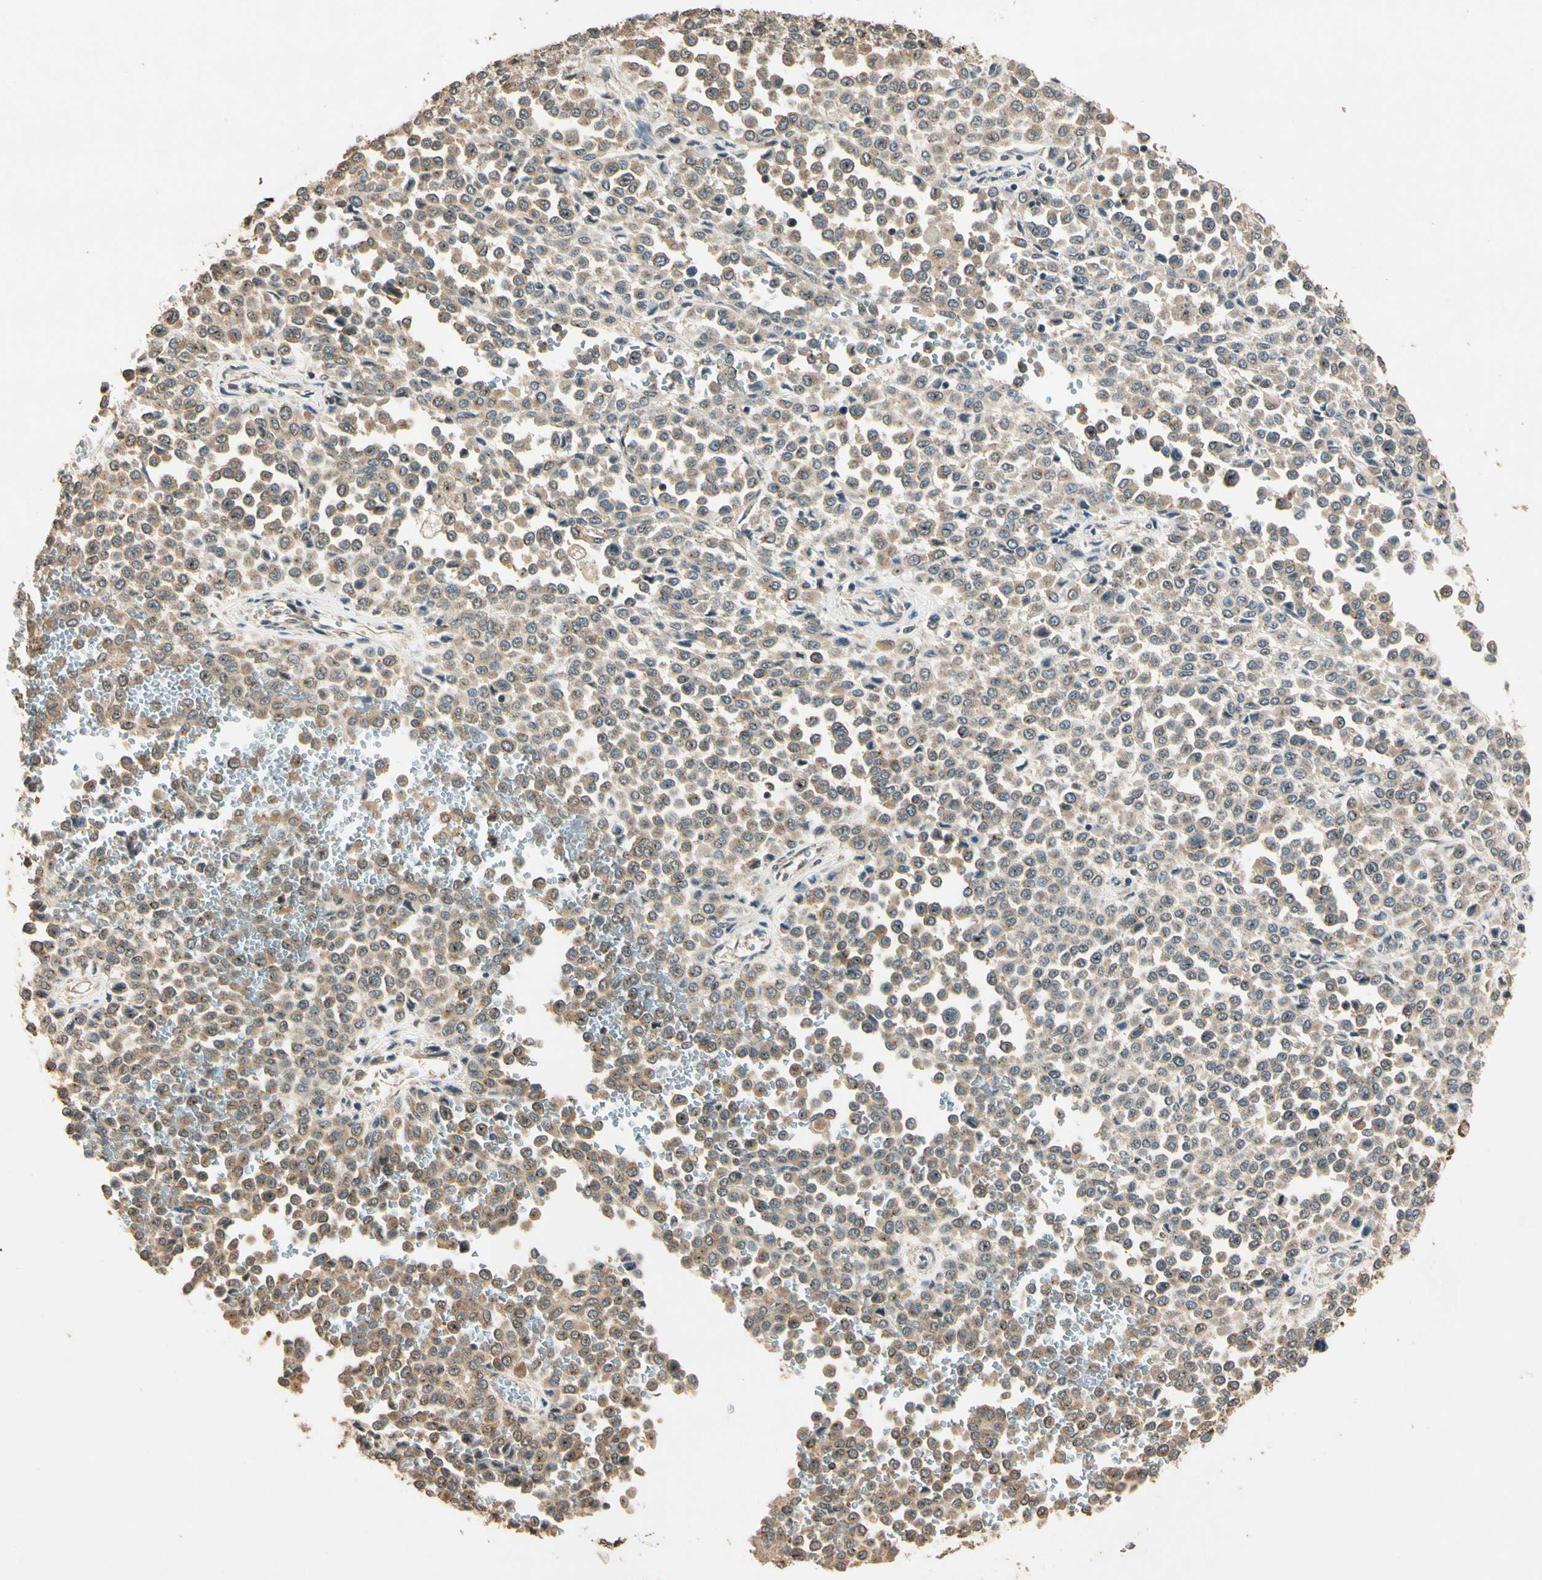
{"staining": {"intensity": "moderate", "quantity": ">75%", "location": "cytoplasmic/membranous"}, "tissue": "melanoma", "cell_type": "Tumor cells", "image_type": "cancer", "snomed": [{"axis": "morphology", "description": "Malignant melanoma, Metastatic site"}, {"axis": "topography", "description": "Pancreas"}], "caption": "IHC (DAB) staining of melanoma reveals moderate cytoplasmic/membranous protein positivity in approximately >75% of tumor cells.", "gene": "AKAP9", "patient": {"sex": "female", "age": 30}}